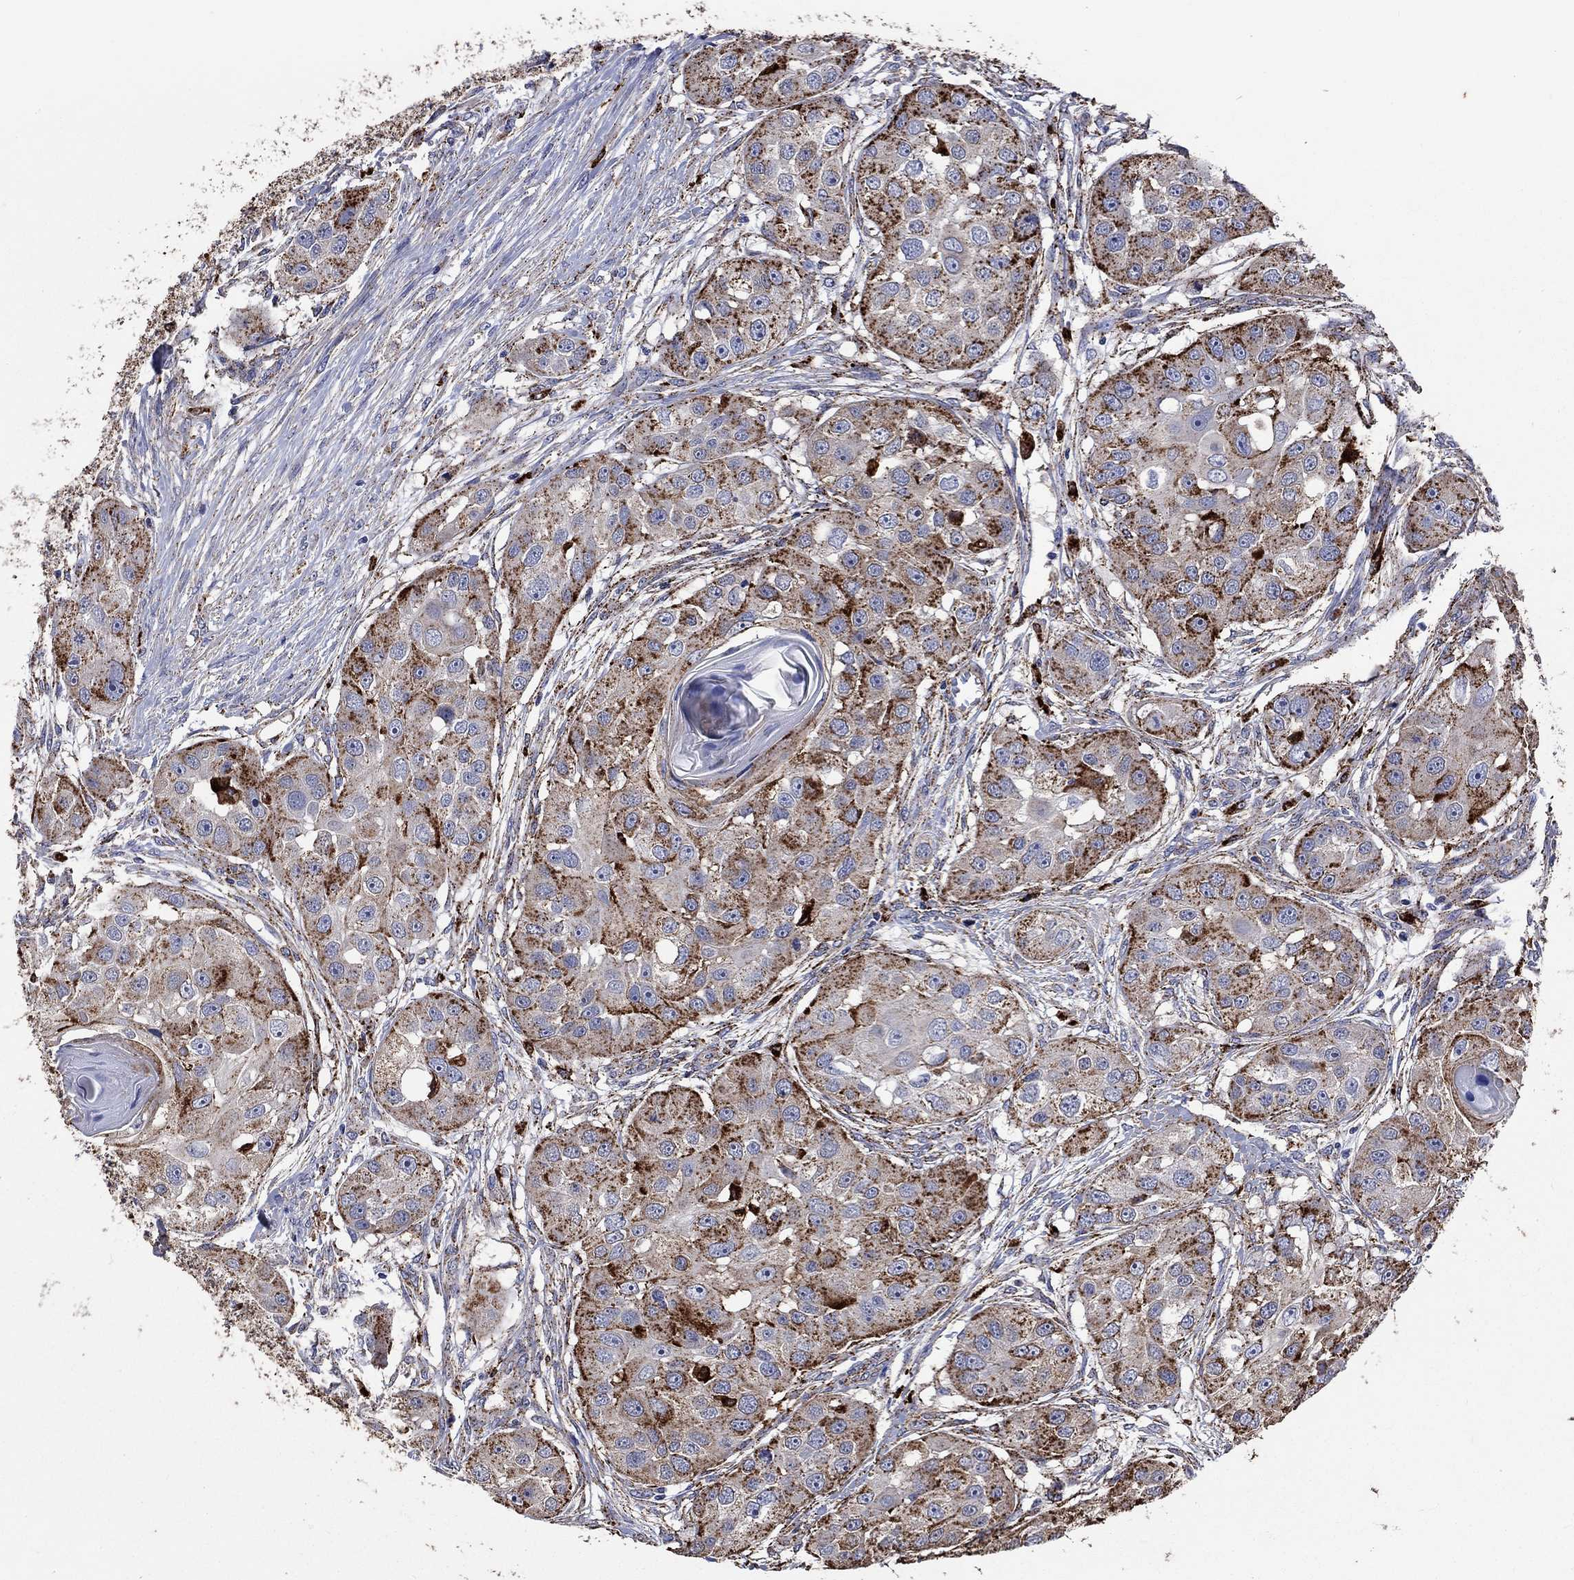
{"staining": {"intensity": "strong", "quantity": ">75%", "location": "cytoplasmic/membranous"}, "tissue": "head and neck cancer", "cell_type": "Tumor cells", "image_type": "cancer", "snomed": [{"axis": "morphology", "description": "Normal tissue, NOS"}, {"axis": "morphology", "description": "Squamous cell carcinoma, NOS"}, {"axis": "topography", "description": "Skeletal muscle"}, {"axis": "topography", "description": "Head-Neck"}], "caption": "IHC staining of squamous cell carcinoma (head and neck), which exhibits high levels of strong cytoplasmic/membranous positivity in approximately >75% of tumor cells indicating strong cytoplasmic/membranous protein positivity. The staining was performed using DAB (3,3'-diaminobenzidine) (brown) for protein detection and nuclei were counterstained in hematoxylin (blue).", "gene": "CTSB", "patient": {"sex": "male", "age": 51}}